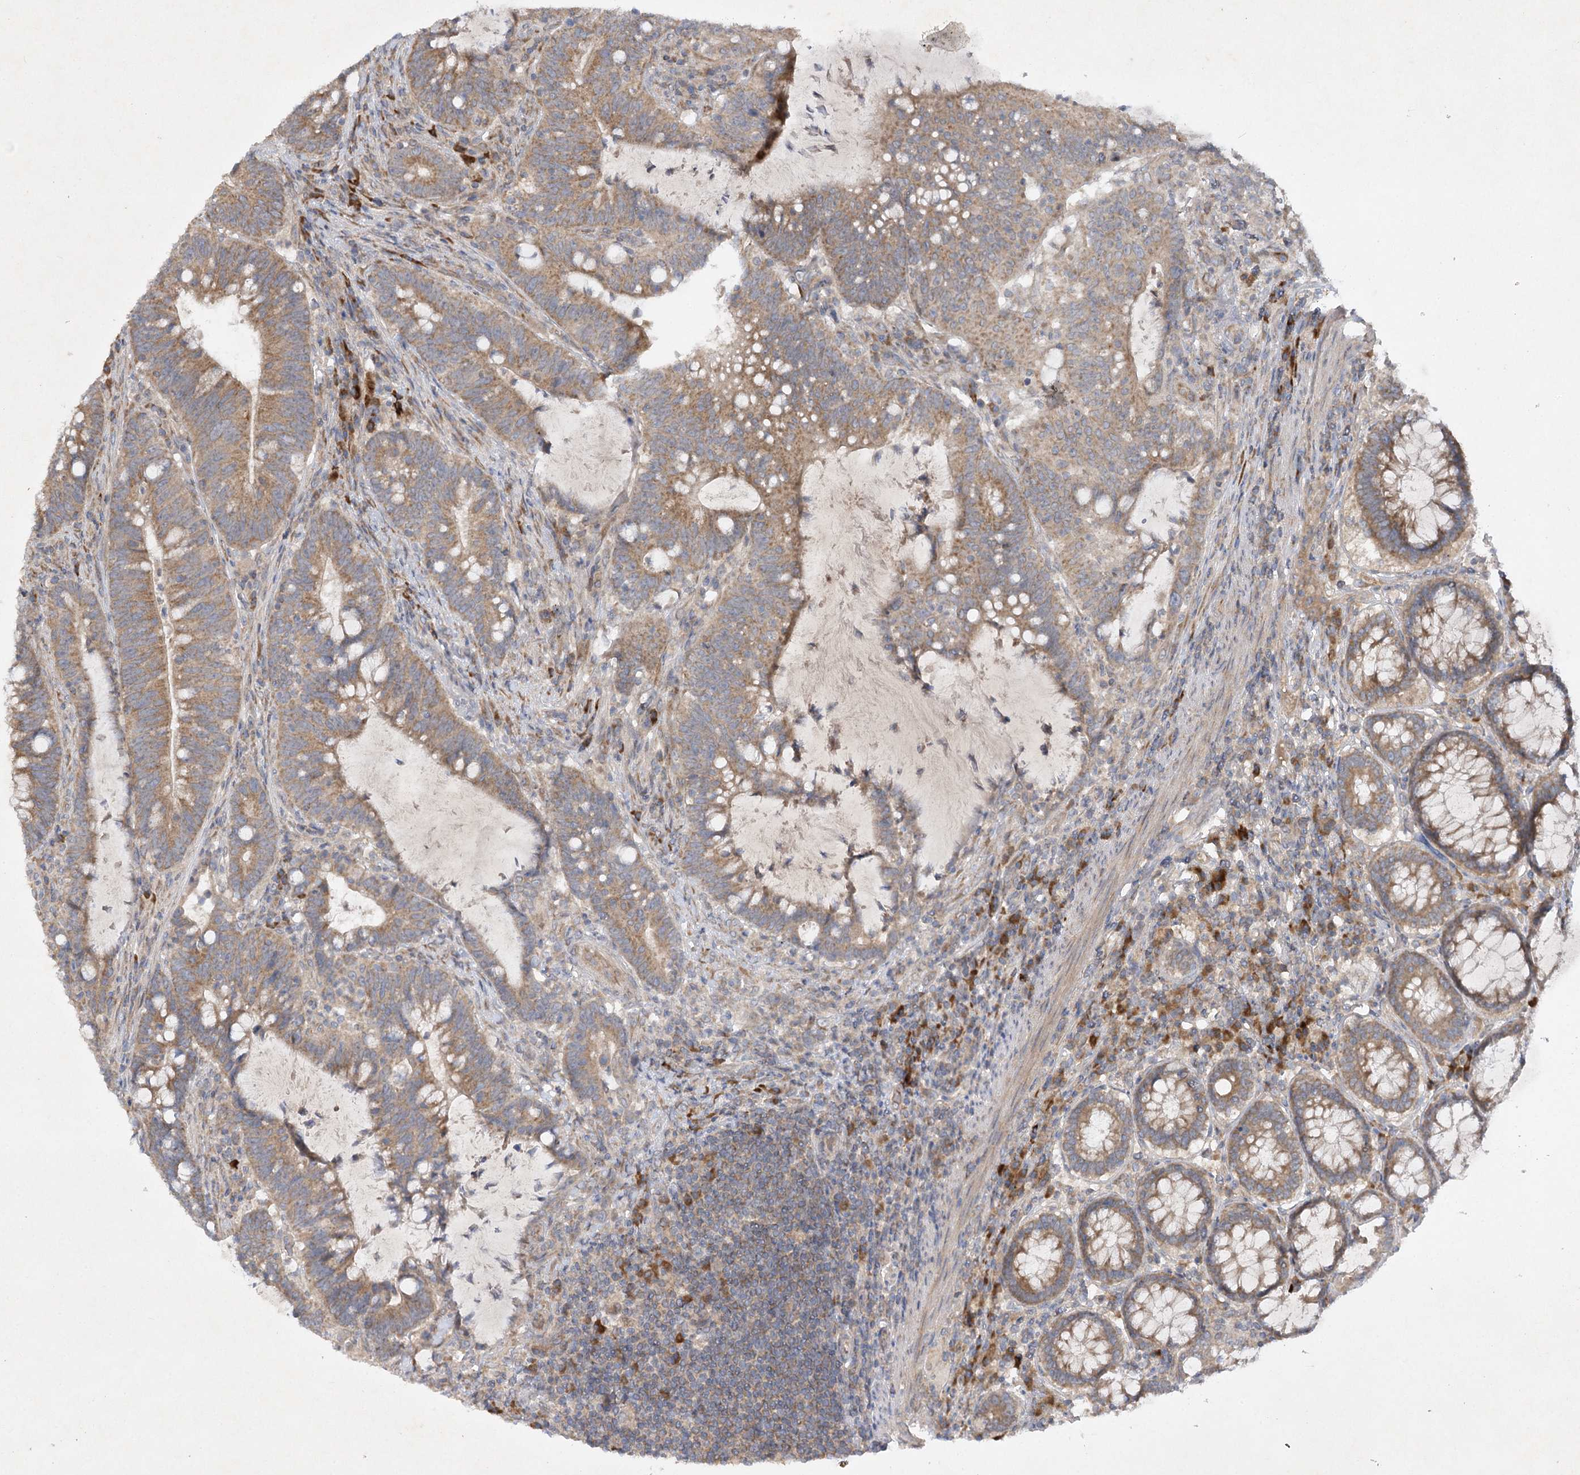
{"staining": {"intensity": "moderate", "quantity": ">75%", "location": "cytoplasmic/membranous"}, "tissue": "colorectal cancer", "cell_type": "Tumor cells", "image_type": "cancer", "snomed": [{"axis": "morphology", "description": "Adenocarcinoma, NOS"}, {"axis": "topography", "description": "Colon"}], "caption": "Human colorectal cancer stained with a protein marker demonstrates moderate staining in tumor cells.", "gene": "TRAF3IP1", "patient": {"sex": "female", "age": 66}}